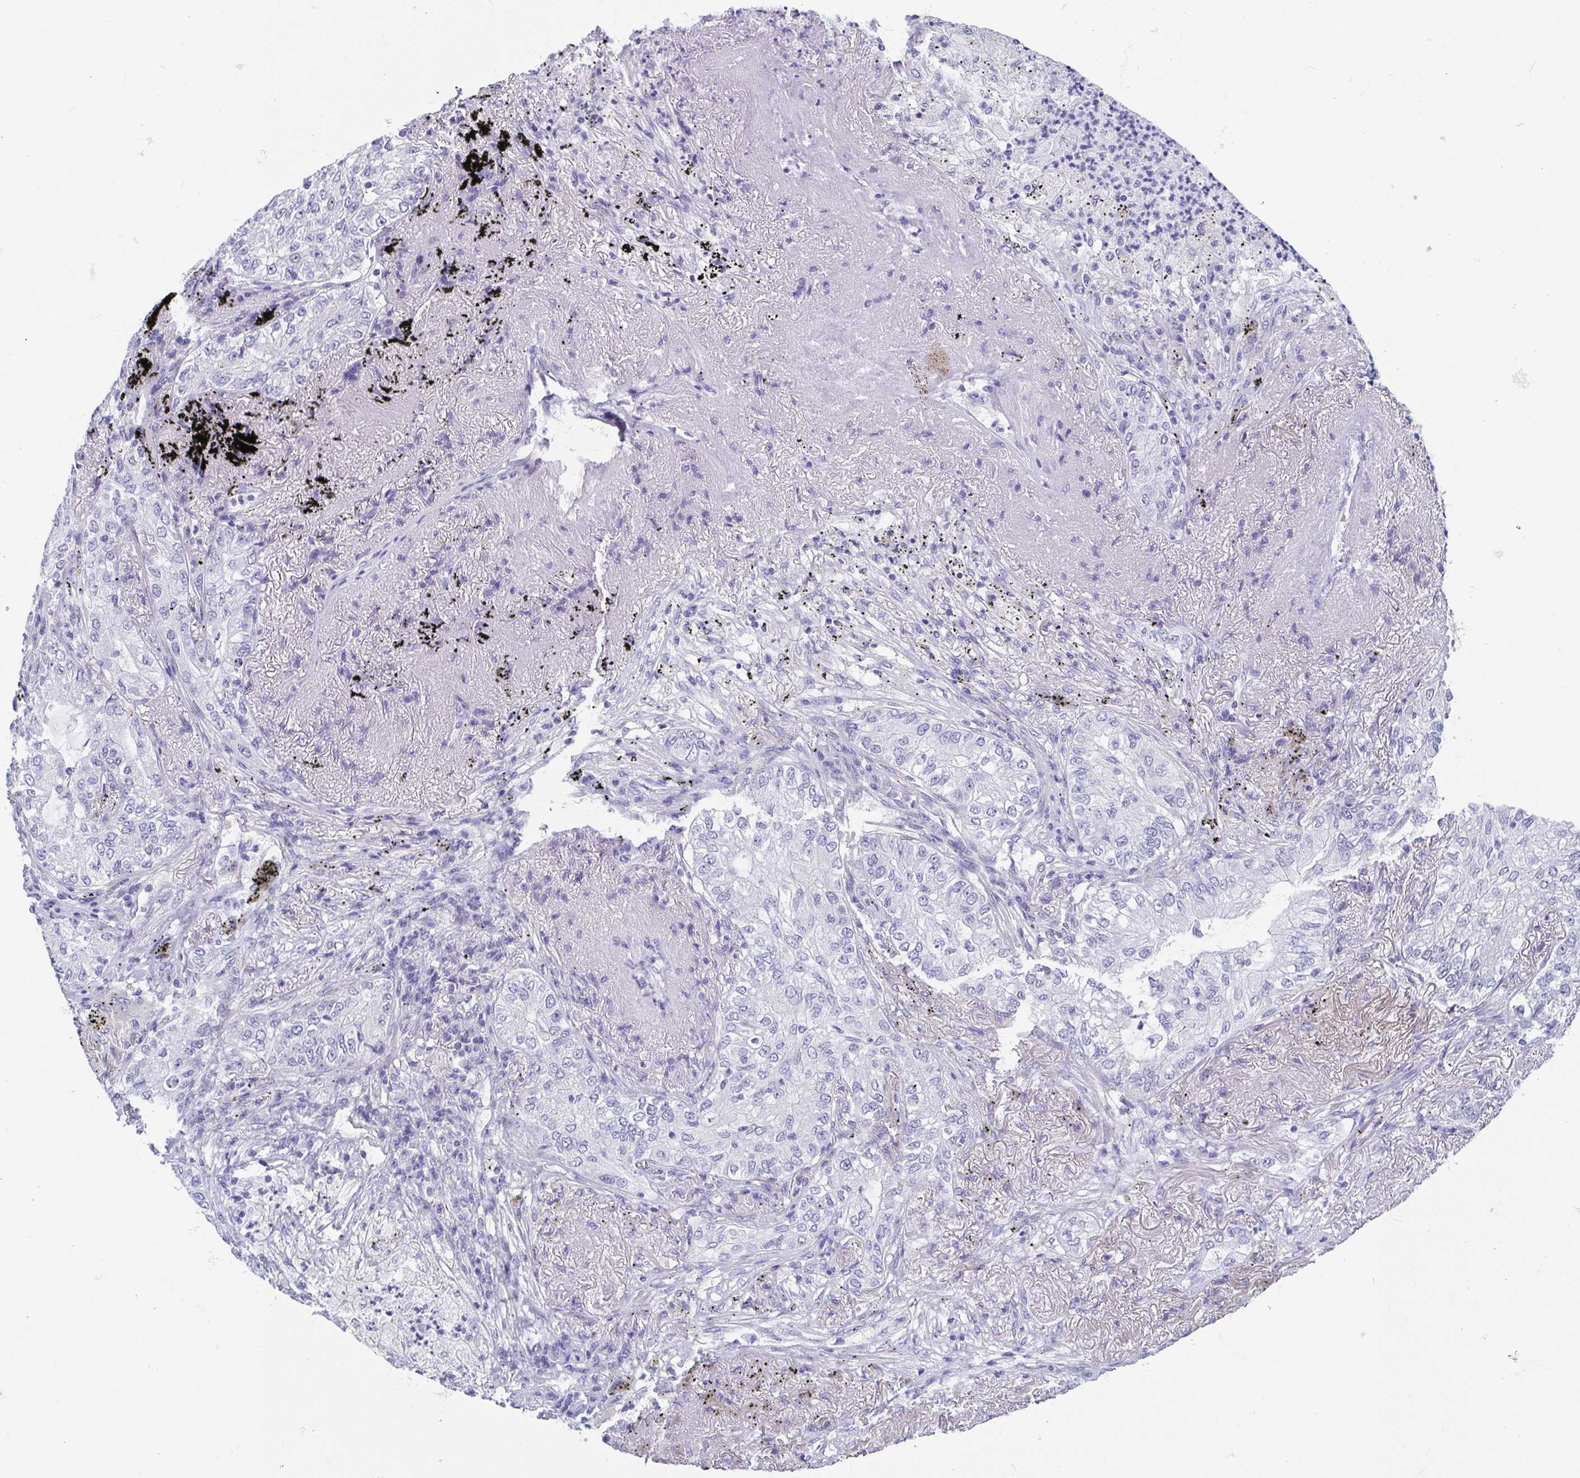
{"staining": {"intensity": "negative", "quantity": "none", "location": "none"}, "tissue": "lung cancer", "cell_type": "Tumor cells", "image_type": "cancer", "snomed": [{"axis": "morphology", "description": "Adenocarcinoma, NOS"}, {"axis": "topography", "description": "Lung"}], "caption": "Photomicrograph shows no significant protein positivity in tumor cells of lung adenocarcinoma. (Stains: DAB IHC with hematoxylin counter stain, Microscopy: brightfield microscopy at high magnification).", "gene": "MORC4", "patient": {"sex": "female", "age": 73}}